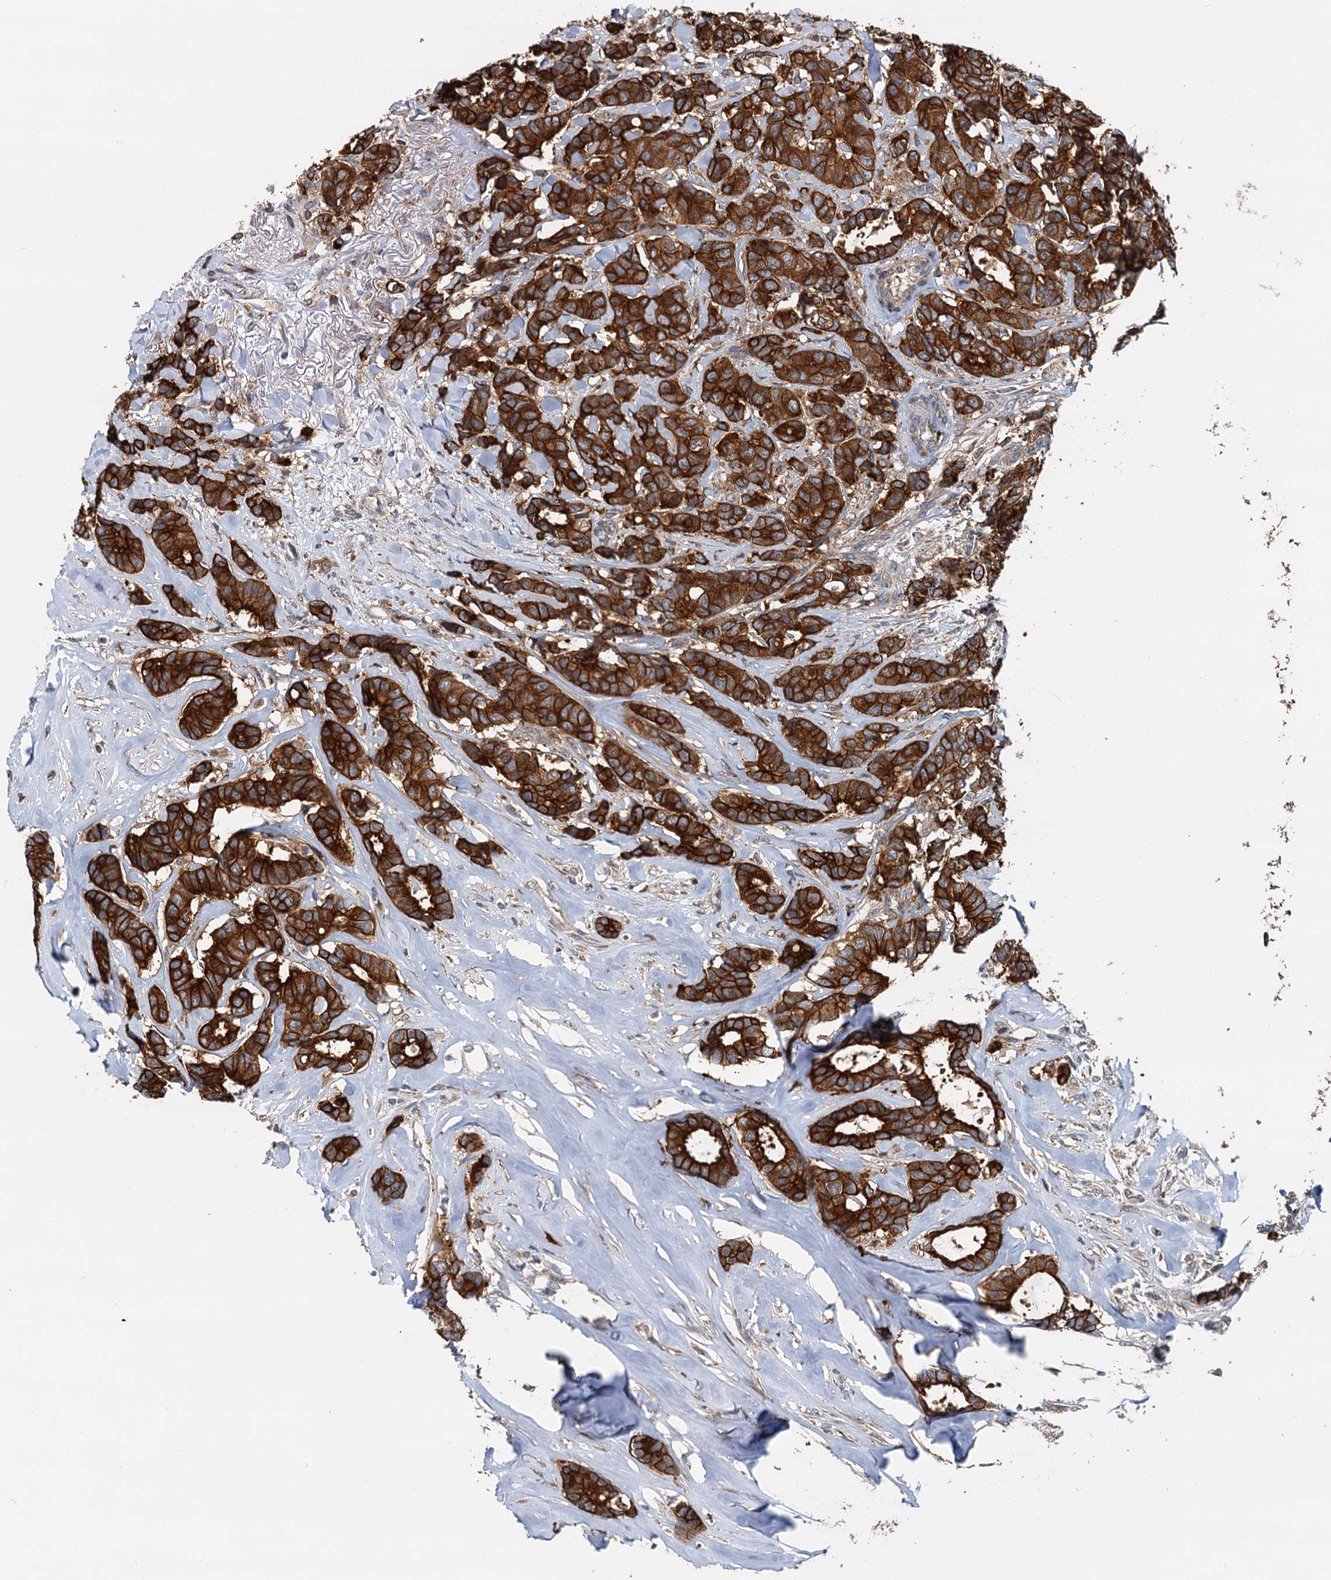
{"staining": {"intensity": "strong", "quantity": ">75%", "location": "cytoplasmic/membranous"}, "tissue": "breast cancer", "cell_type": "Tumor cells", "image_type": "cancer", "snomed": [{"axis": "morphology", "description": "Duct carcinoma"}, {"axis": "topography", "description": "Breast"}], "caption": "Breast cancer (infiltrating ductal carcinoma) stained with a brown dye demonstrates strong cytoplasmic/membranous positive positivity in approximately >75% of tumor cells.", "gene": "LRRK2", "patient": {"sex": "female", "age": 87}}